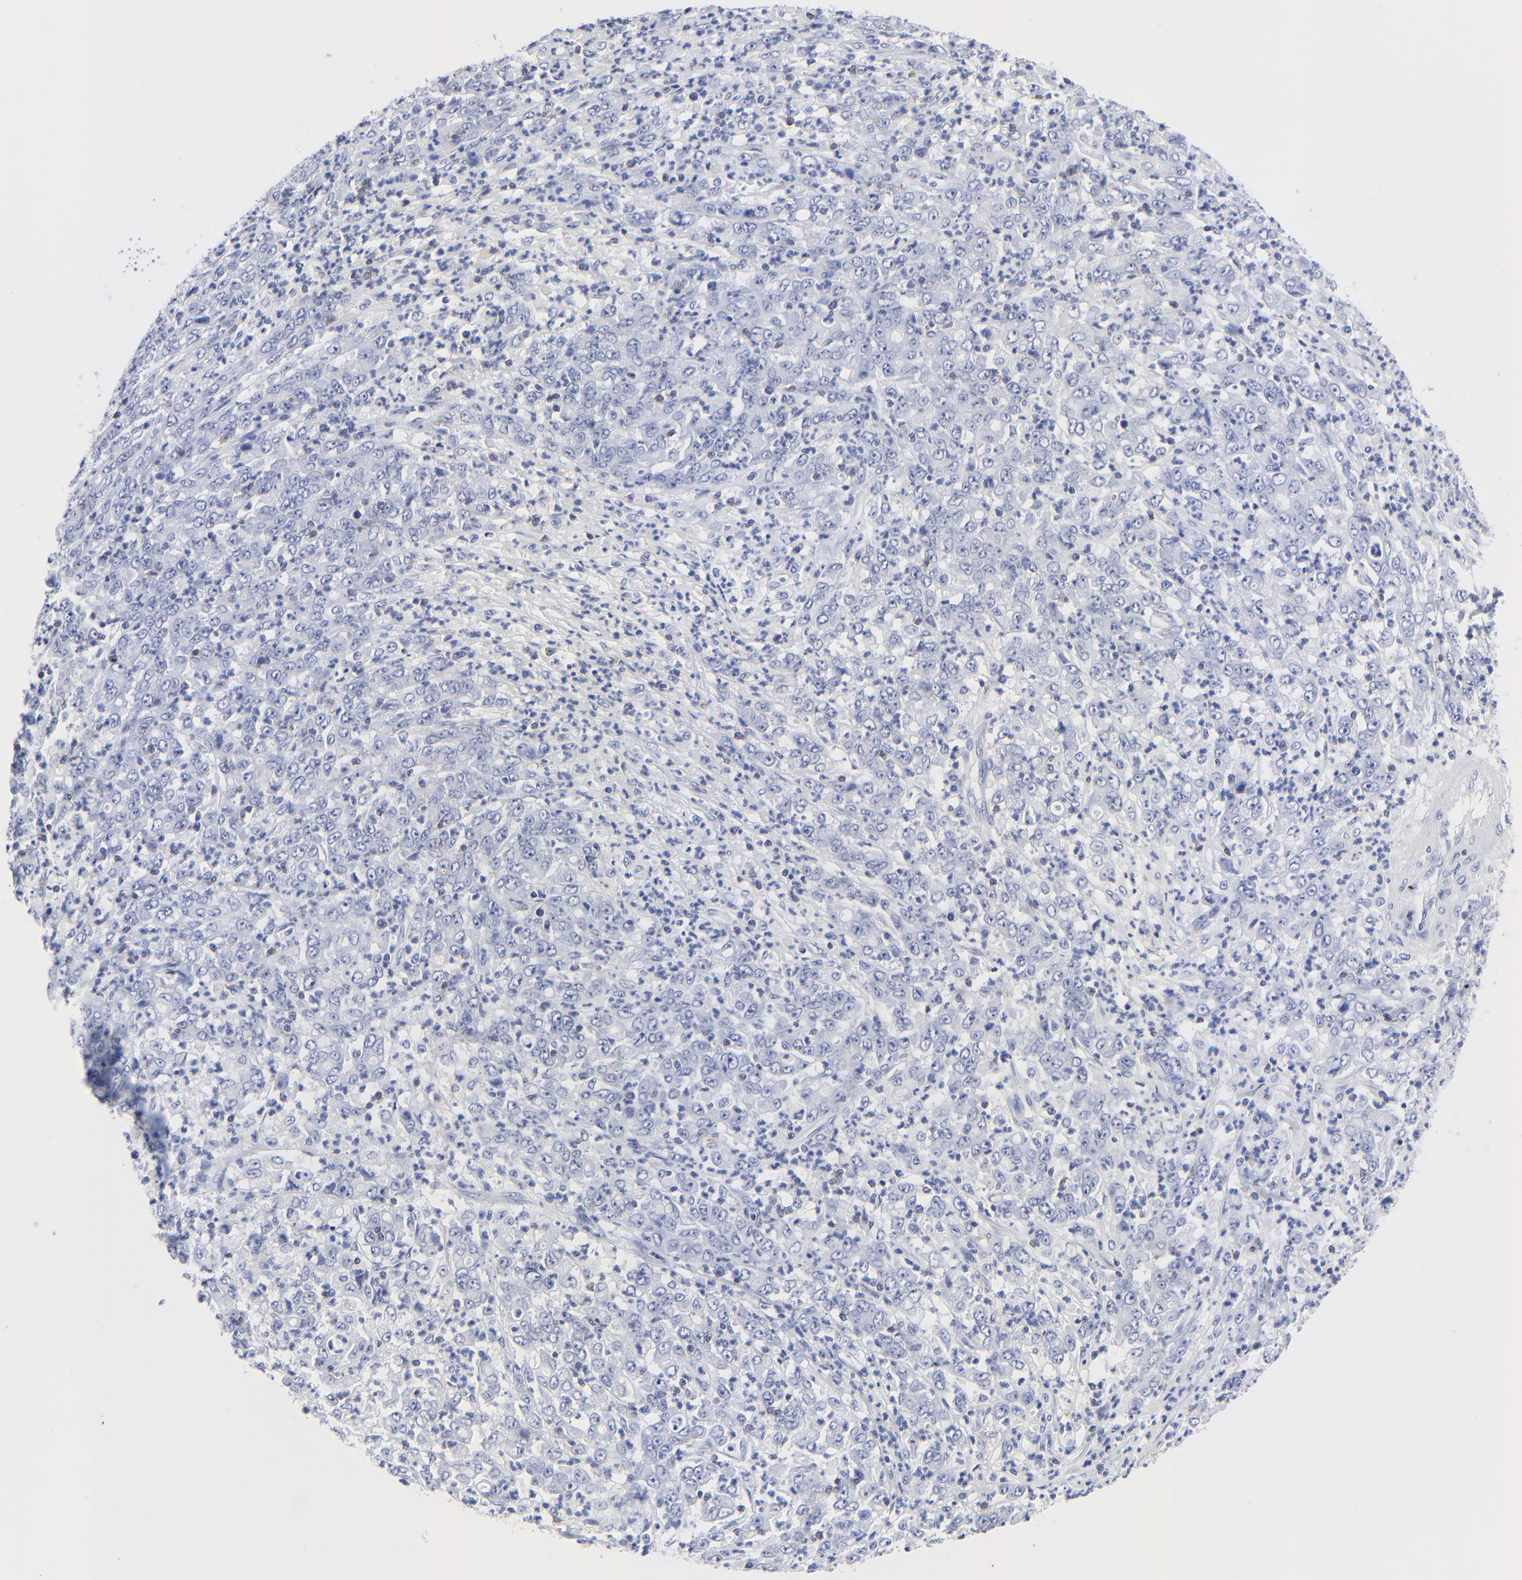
{"staining": {"intensity": "negative", "quantity": "none", "location": "none"}, "tissue": "stomach cancer", "cell_type": "Tumor cells", "image_type": "cancer", "snomed": [{"axis": "morphology", "description": "Adenocarcinoma, NOS"}, {"axis": "topography", "description": "Stomach, lower"}], "caption": "This is a image of IHC staining of stomach adenocarcinoma, which shows no staining in tumor cells.", "gene": "LCK", "patient": {"sex": "female", "age": 71}}